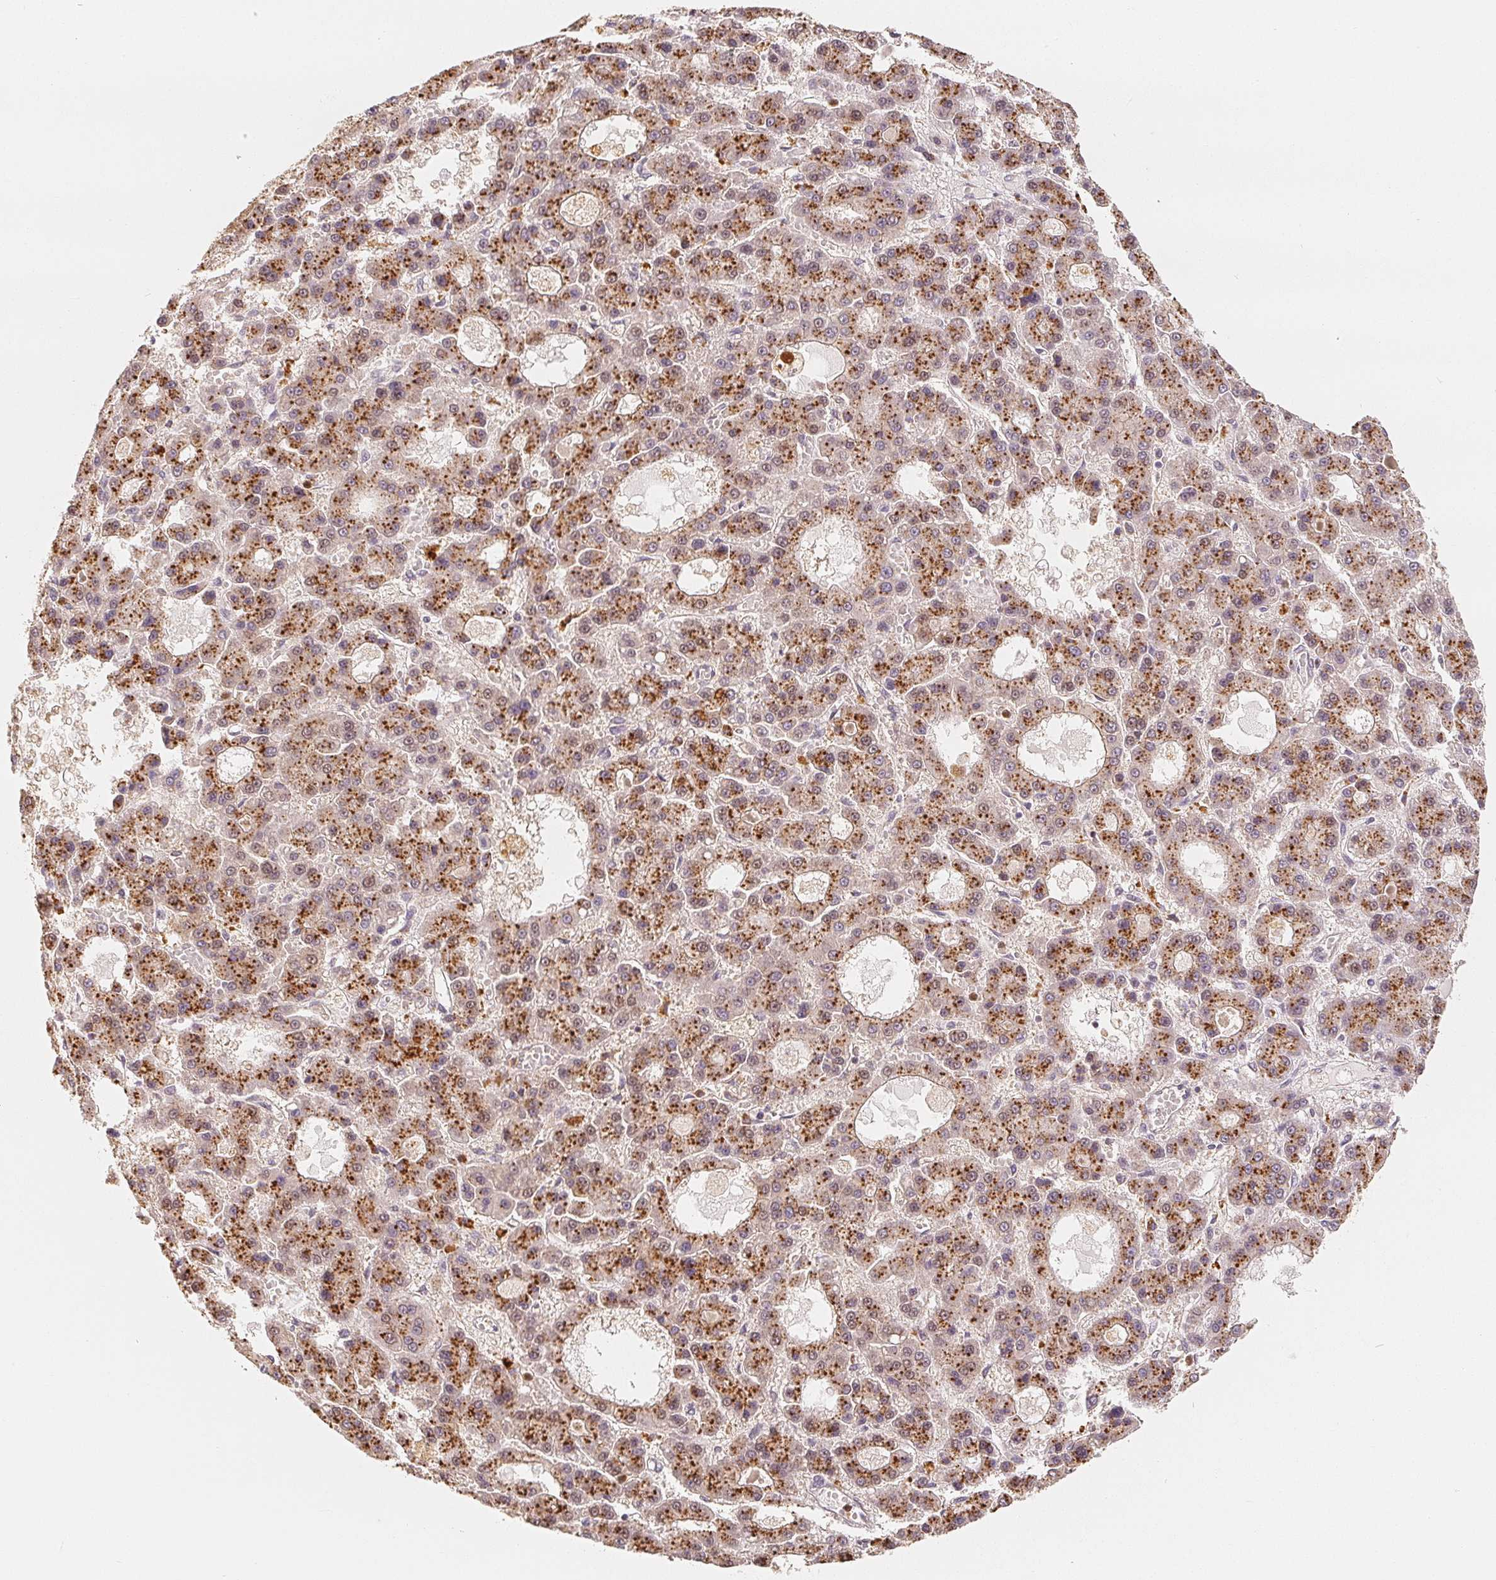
{"staining": {"intensity": "strong", "quantity": "25%-75%", "location": "cytoplasmic/membranous"}, "tissue": "liver cancer", "cell_type": "Tumor cells", "image_type": "cancer", "snomed": [{"axis": "morphology", "description": "Carcinoma, Hepatocellular, NOS"}, {"axis": "topography", "description": "Liver"}], "caption": "Human liver hepatocellular carcinoma stained for a protein (brown) displays strong cytoplasmic/membranous positive positivity in about 25%-75% of tumor cells.", "gene": "GUSB", "patient": {"sex": "male", "age": 70}}